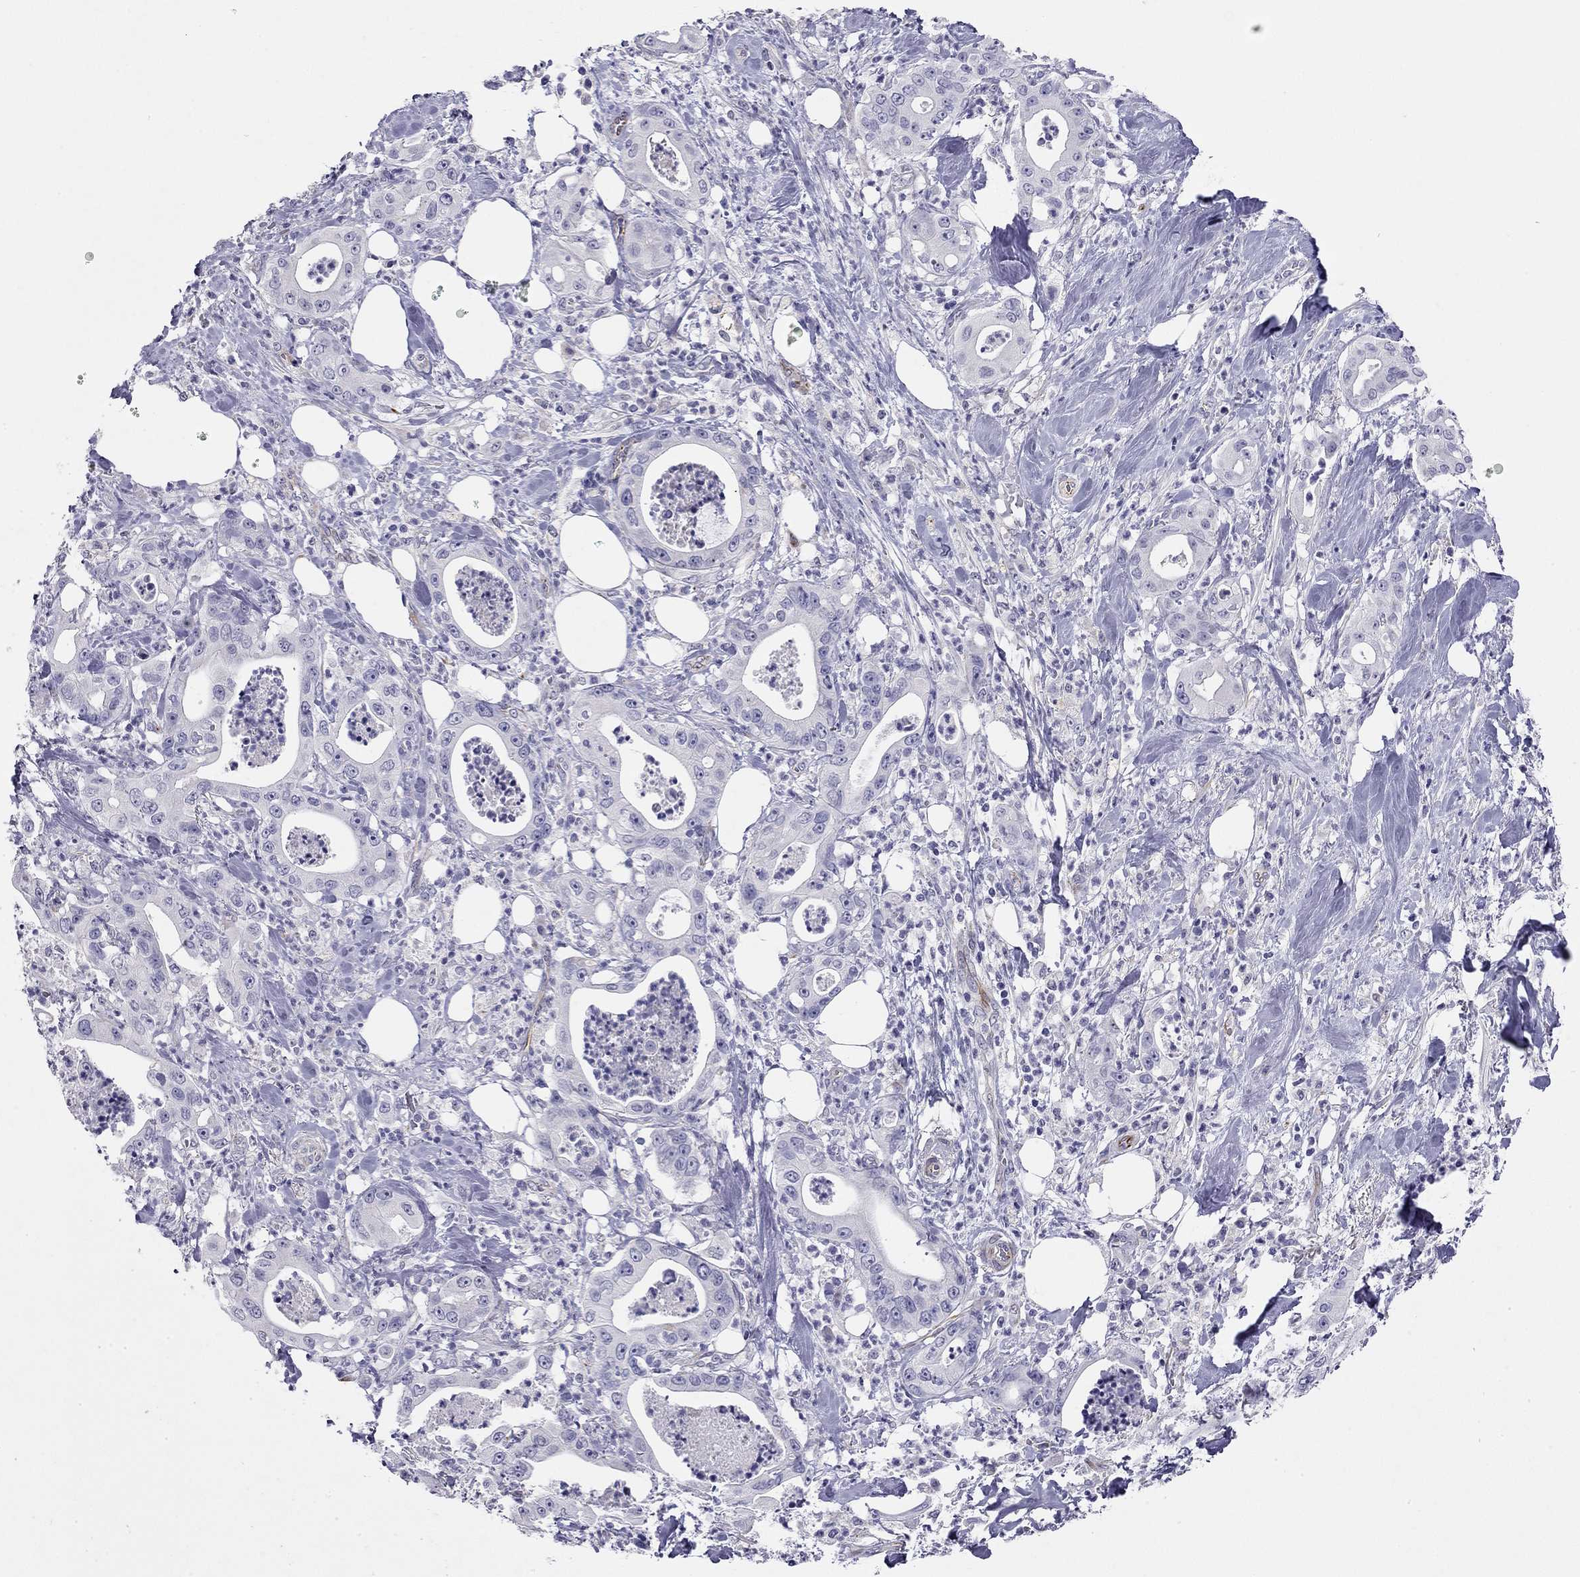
{"staining": {"intensity": "negative", "quantity": "none", "location": "none"}, "tissue": "pancreatic cancer", "cell_type": "Tumor cells", "image_type": "cancer", "snomed": [{"axis": "morphology", "description": "Adenocarcinoma, NOS"}, {"axis": "topography", "description": "Pancreas"}], "caption": "IHC of pancreatic cancer exhibits no expression in tumor cells.", "gene": "RTL1", "patient": {"sex": "male", "age": 71}}